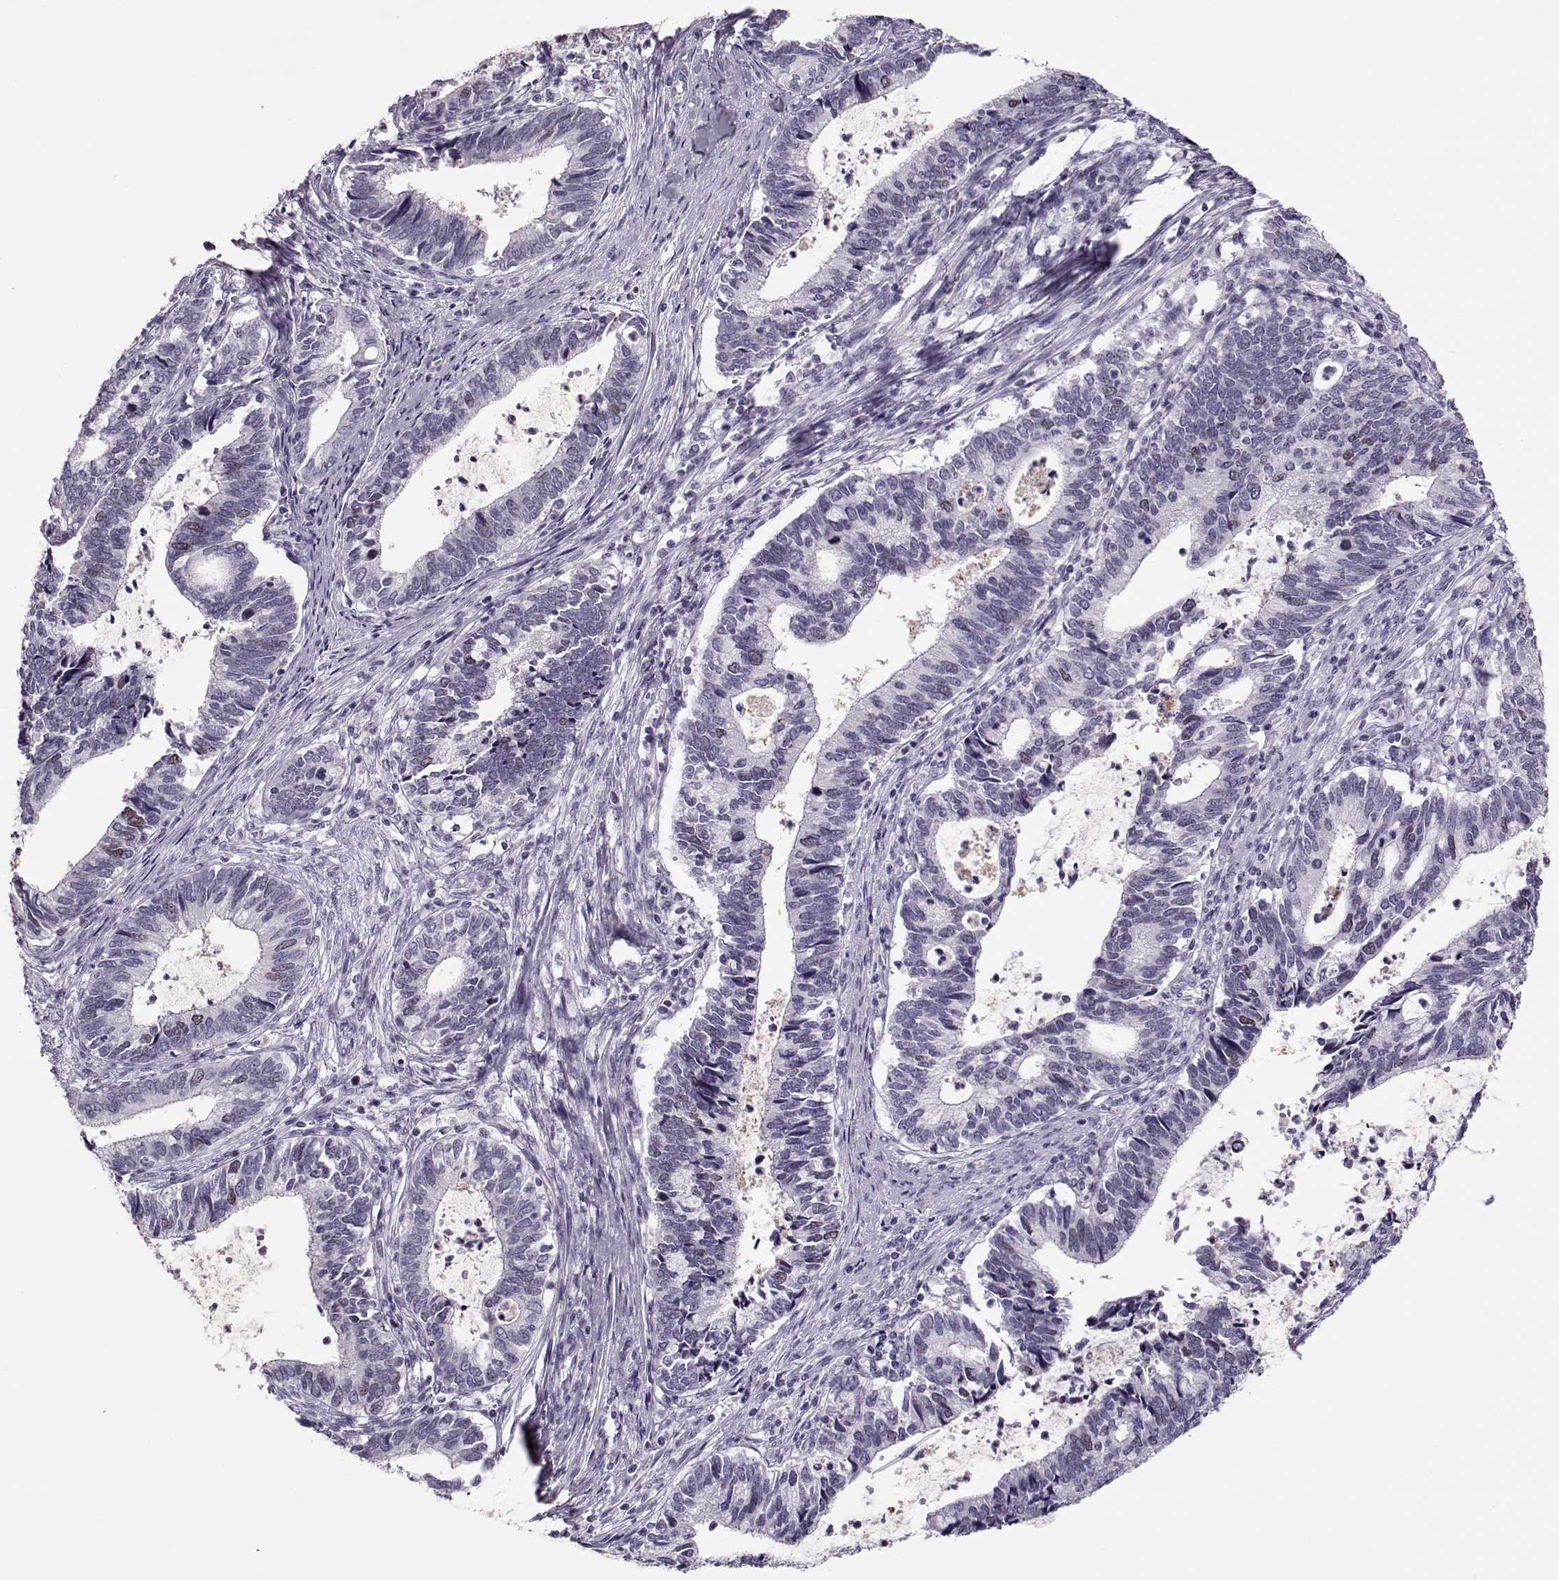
{"staining": {"intensity": "weak", "quantity": "<25%", "location": "nuclear"}, "tissue": "cervical cancer", "cell_type": "Tumor cells", "image_type": "cancer", "snomed": [{"axis": "morphology", "description": "Adenocarcinoma, NOS"}, {"axis": "topography", "description": "Cervix"}], "caption": "Immunohistochemical staining of cervical adenocarcinoma demonstrates no significant staining in tumor cells.", "gene": "SGO1", "patient": {"sex": "female", "age": 42}}